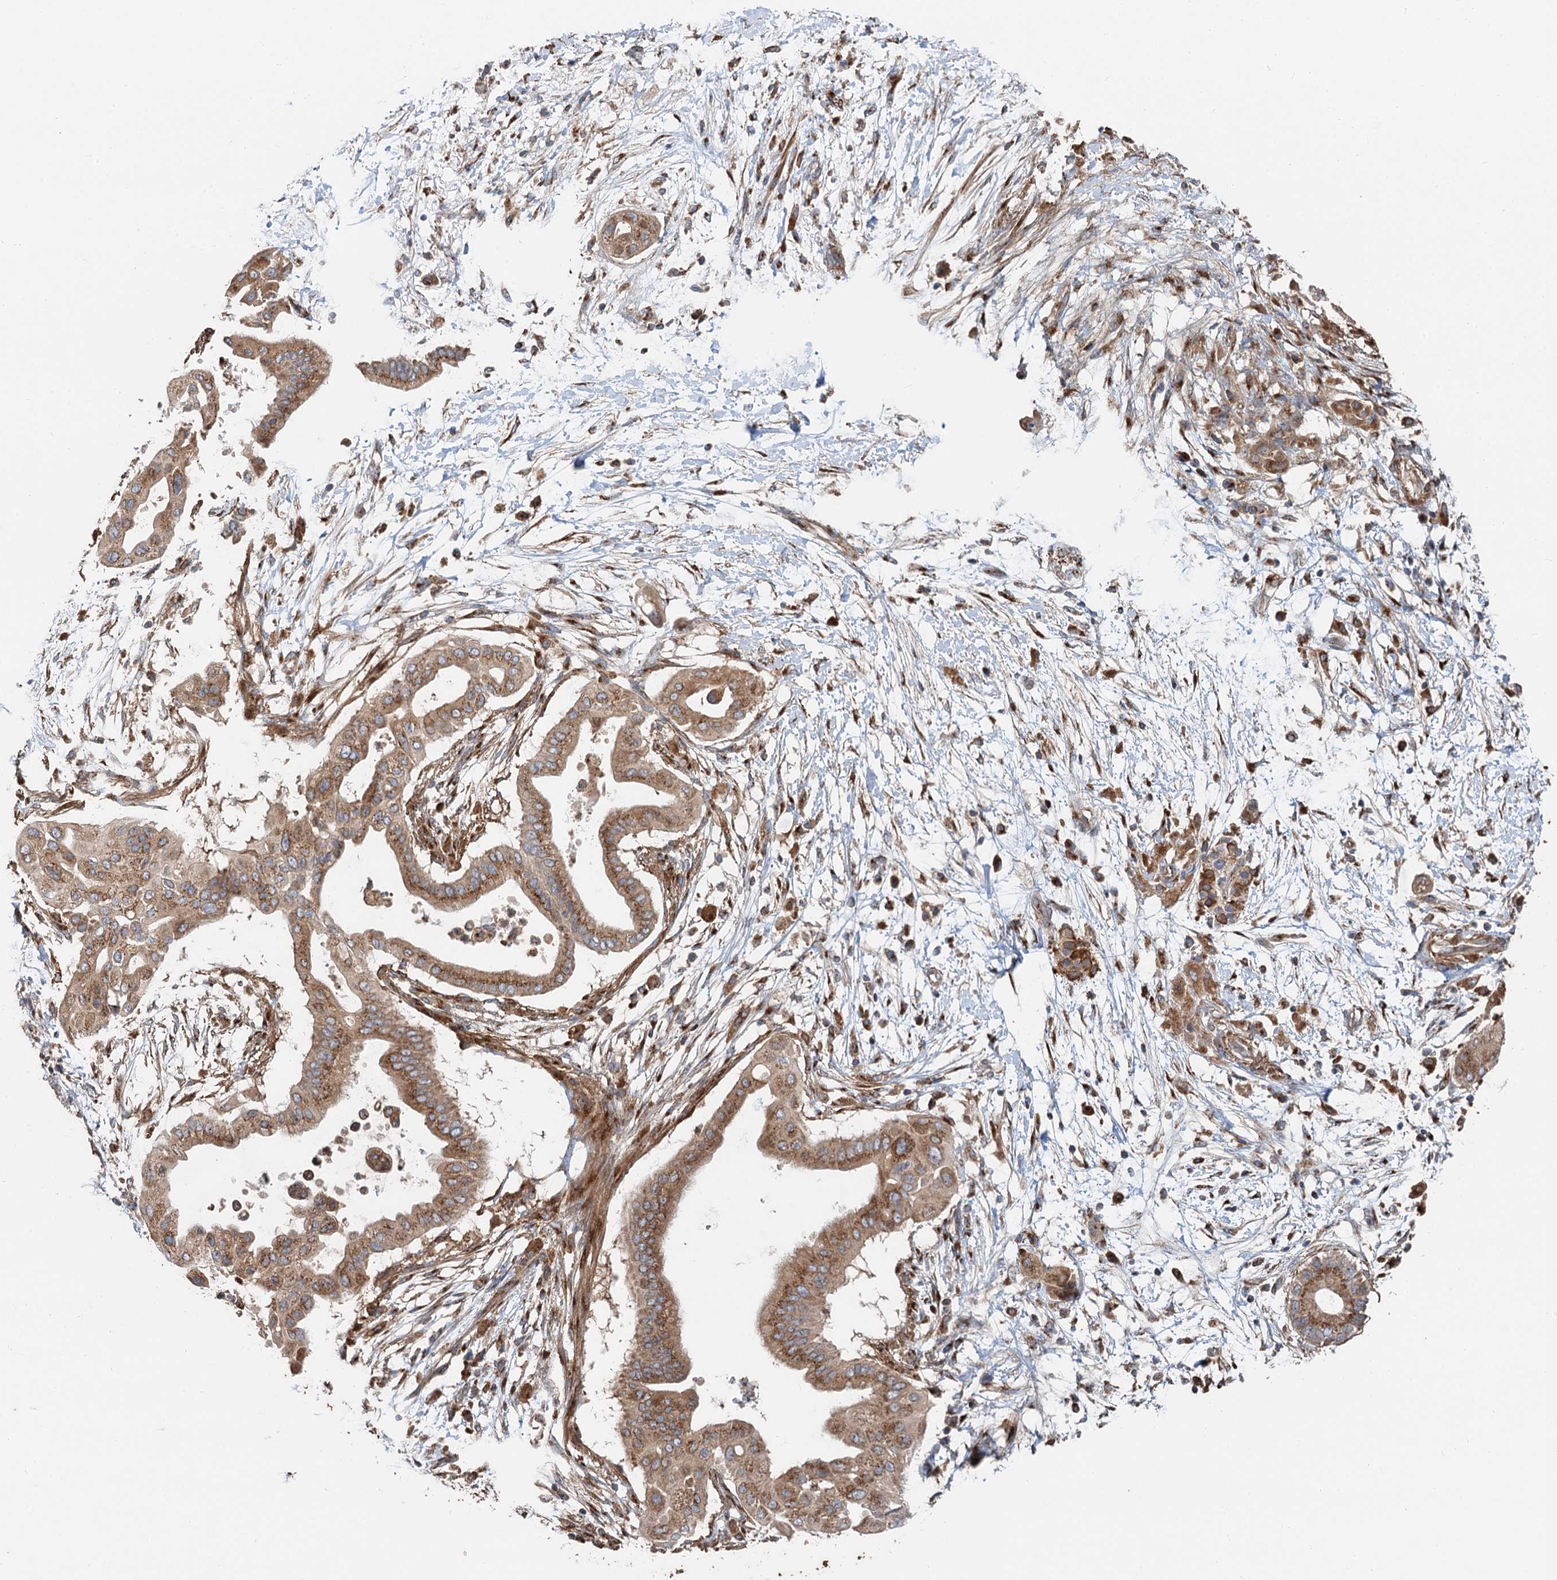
{"staining": {"intensity": "moderate", "quantity": ">75%", "location": "cytoplasmic/membranous"}, "tissue": "pancreatic cancer", "cell_type": "Tumor cells", "image_type": "cancer", "snomed": [{"axis": "morphology", "description": "Adenocarcinoma, NOS"}, {"axis": "topography", "description": "Pancreas"}], "caption": "This micrograph shows pancreatic cancer stained with immunohistochemistry to label a protein in brown. The cytoplasmic/membranous of tumor cells show moderate positivity for the protein. Nuclei are counter-stained blue.", "gene": "ANKRD26", "patient": {"sex": "male", "age": 68}}